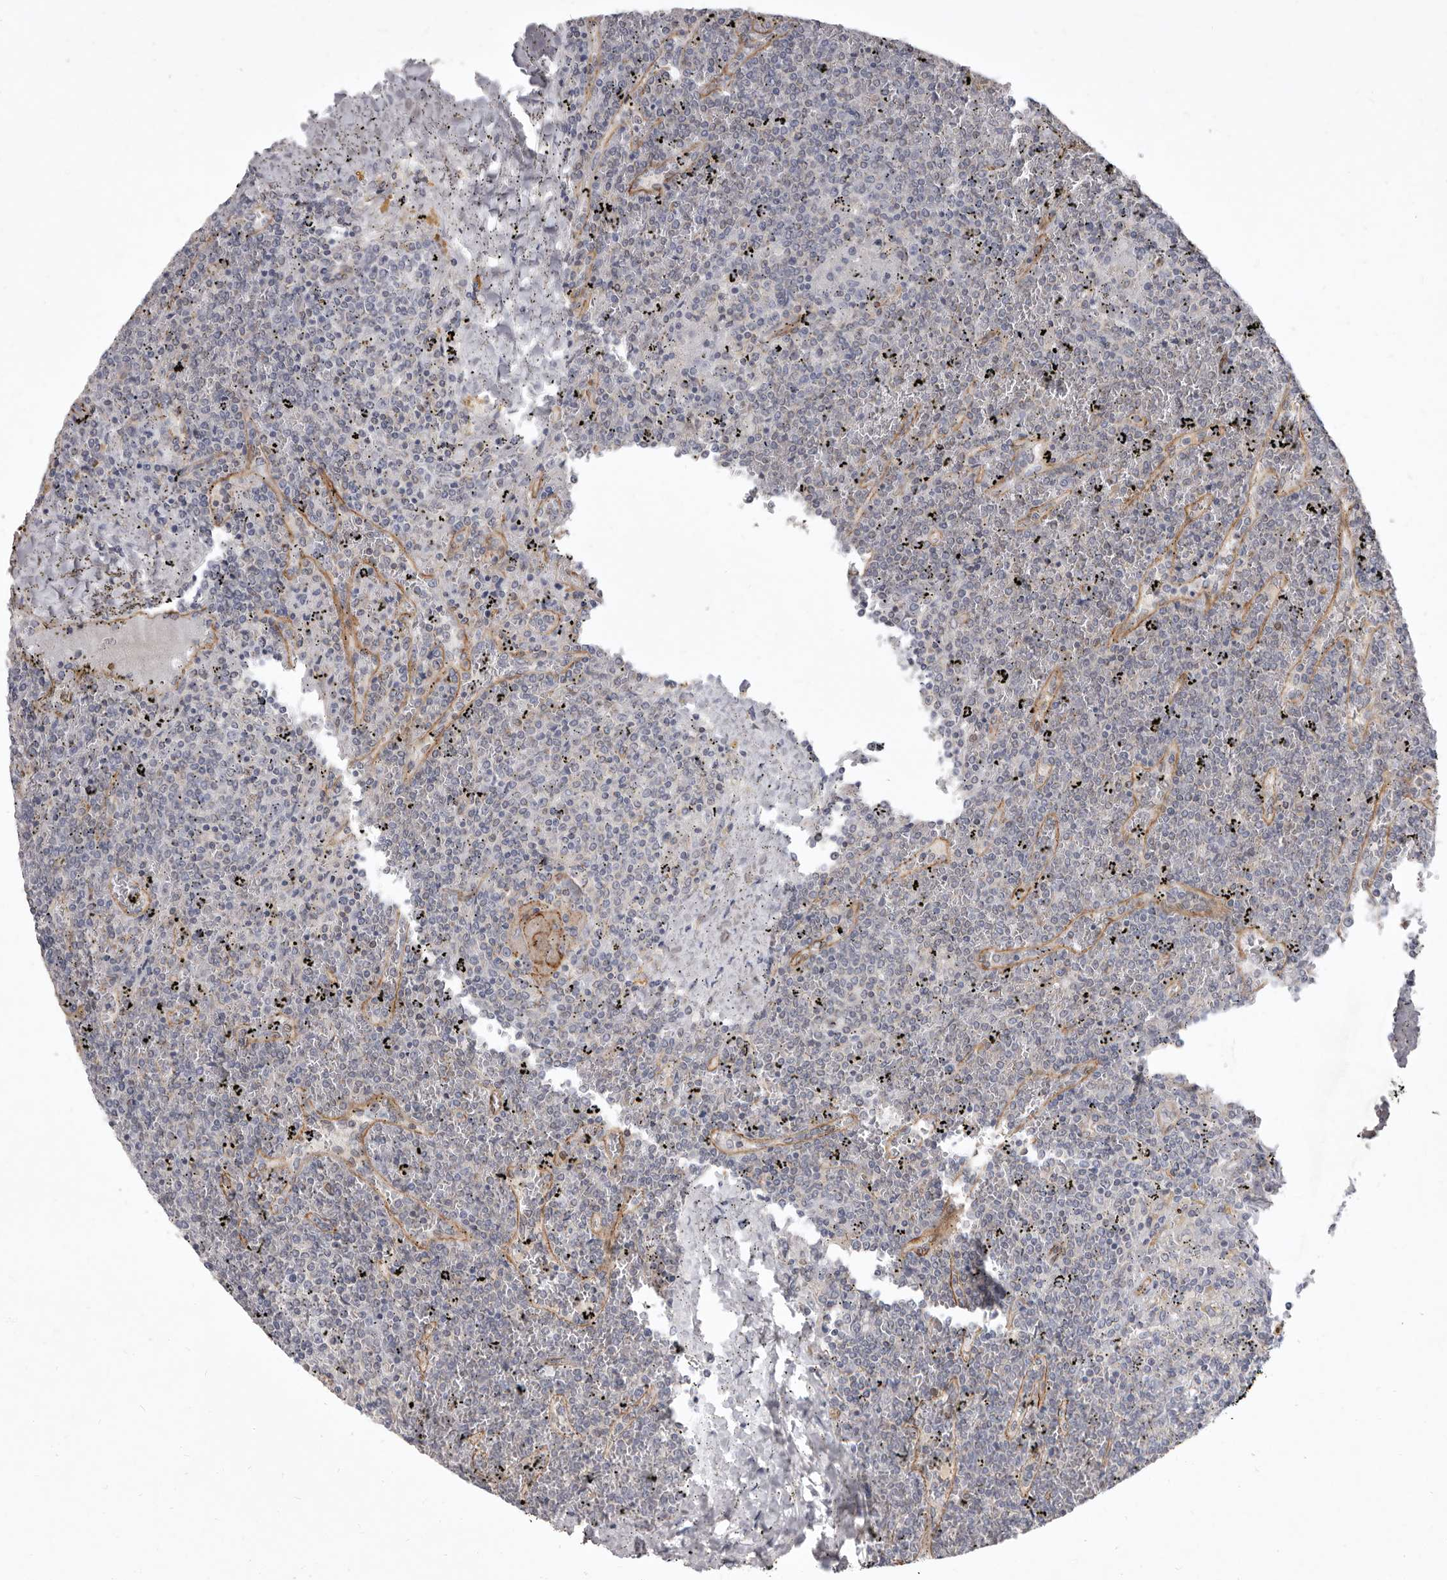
{"staining": {"intensity": "negative", "quantity": "none", "location": "none"}, "tissue": "lymphoma", "cell_type": "Tumor cells", "image_type": "cancer", "snomed": [{"axis": "morphology", "description": "Malignant lymphoma, non-Hodgkin's type, Low grade"}, {"axis": "topography", "description": "Spleen"}], "caption": "Immunohistochemical staining of malignant lymphoma, non-Hodgkin's type (low-grade) displays no significant staining in tumor cells. Brightfield microscopy of IHC stained with DAB (brown) and hematoxylin (blue), captured at high magnification.", "gene": "P2RX6", "patient": {"sex": "female", "age": 19}}